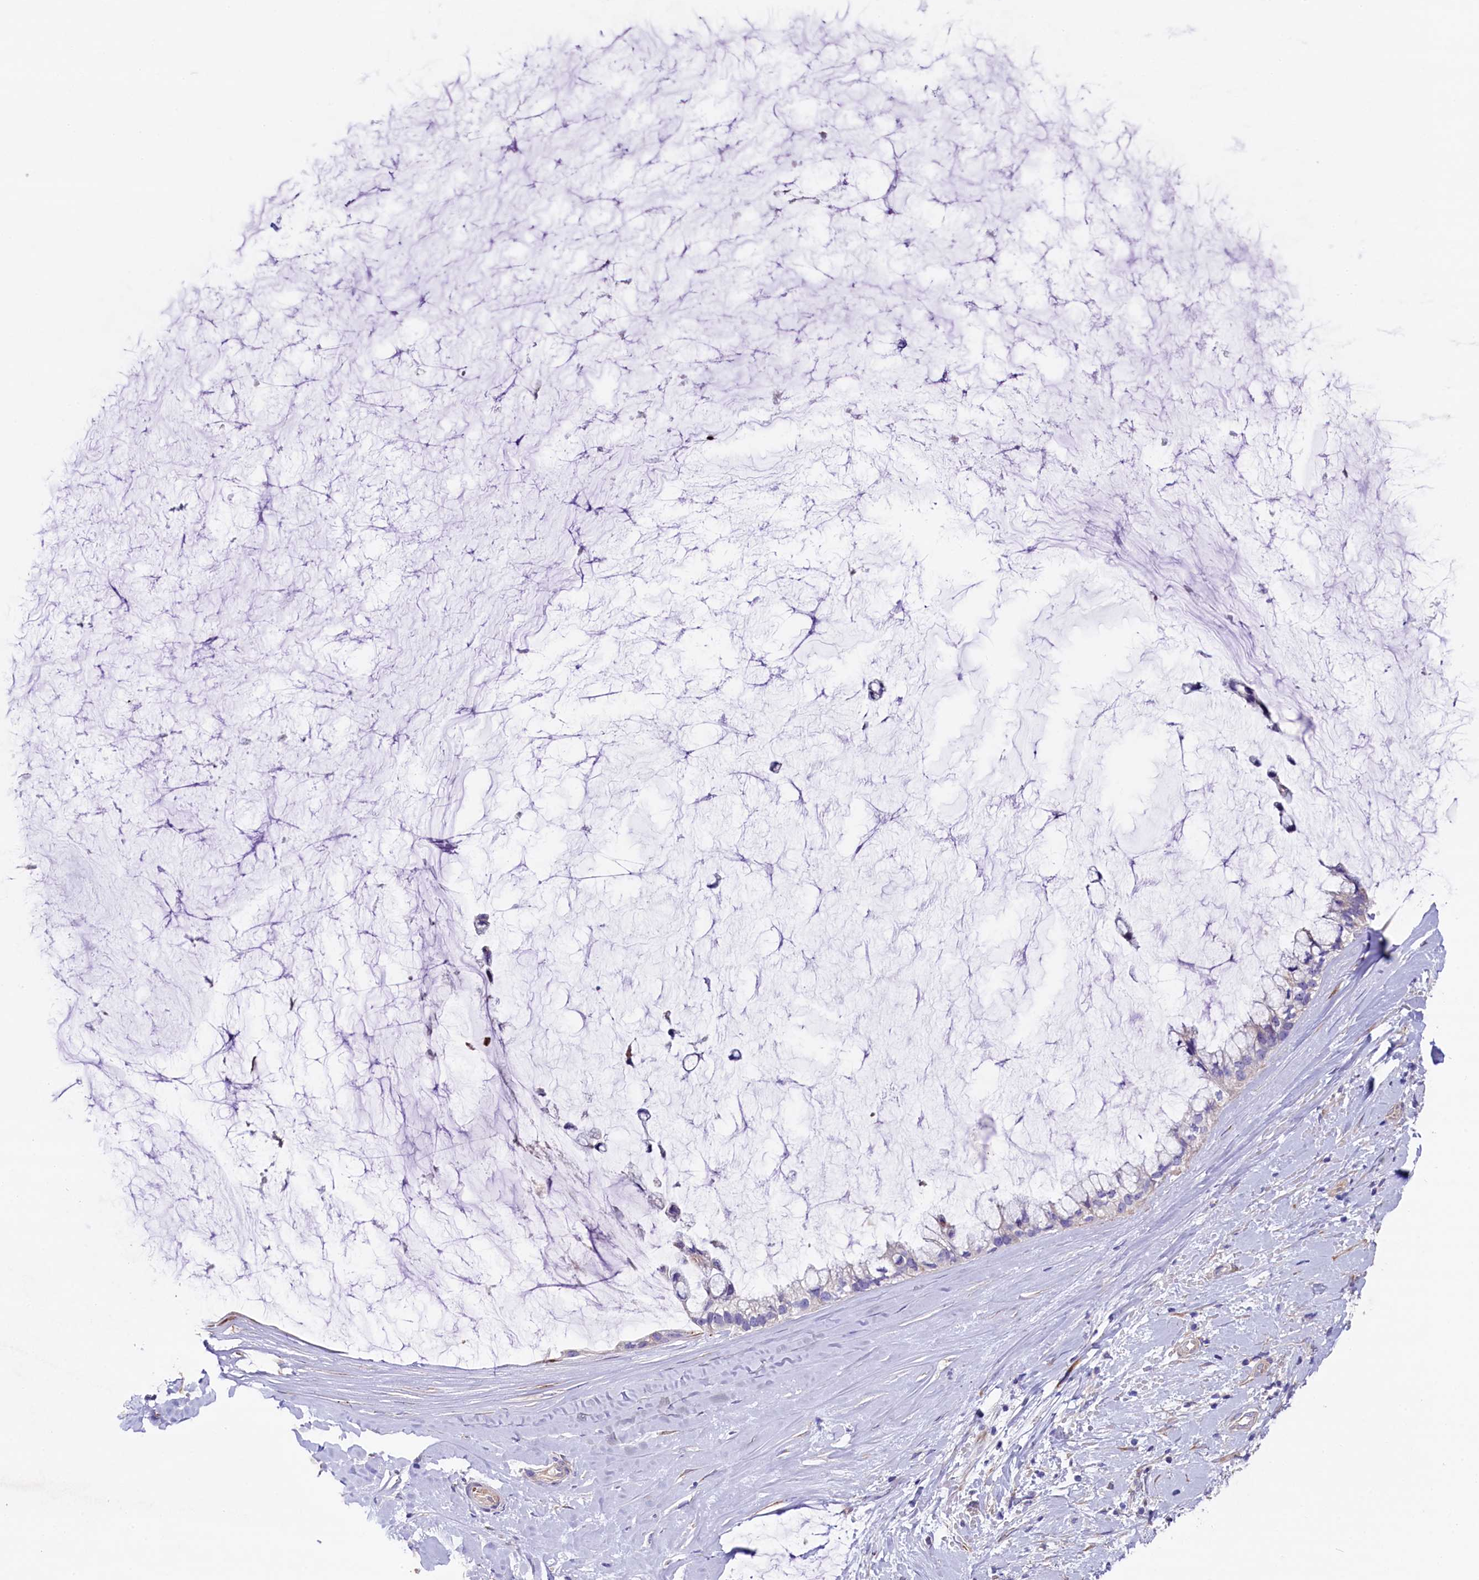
{"staining": {"intensity": "negative", "quantity": "none", "location": "none"}, "tissue": "ovarian cancer", "cell_type": "Tumor cells", "image_type": "cancer", "snomed": [{"axis": "morphology", "description": "Cystadenocarcinoma, mucinous, NOS"}, {"axis": "topography", "description": "Ovary"}], "caption": "The photomicrograph shows no significant positivity in tumor cells of ovarian mucinous cystadenocarcinoma.", "gene": "GPR108", "patient": {"sex": "female", "age": 39}}